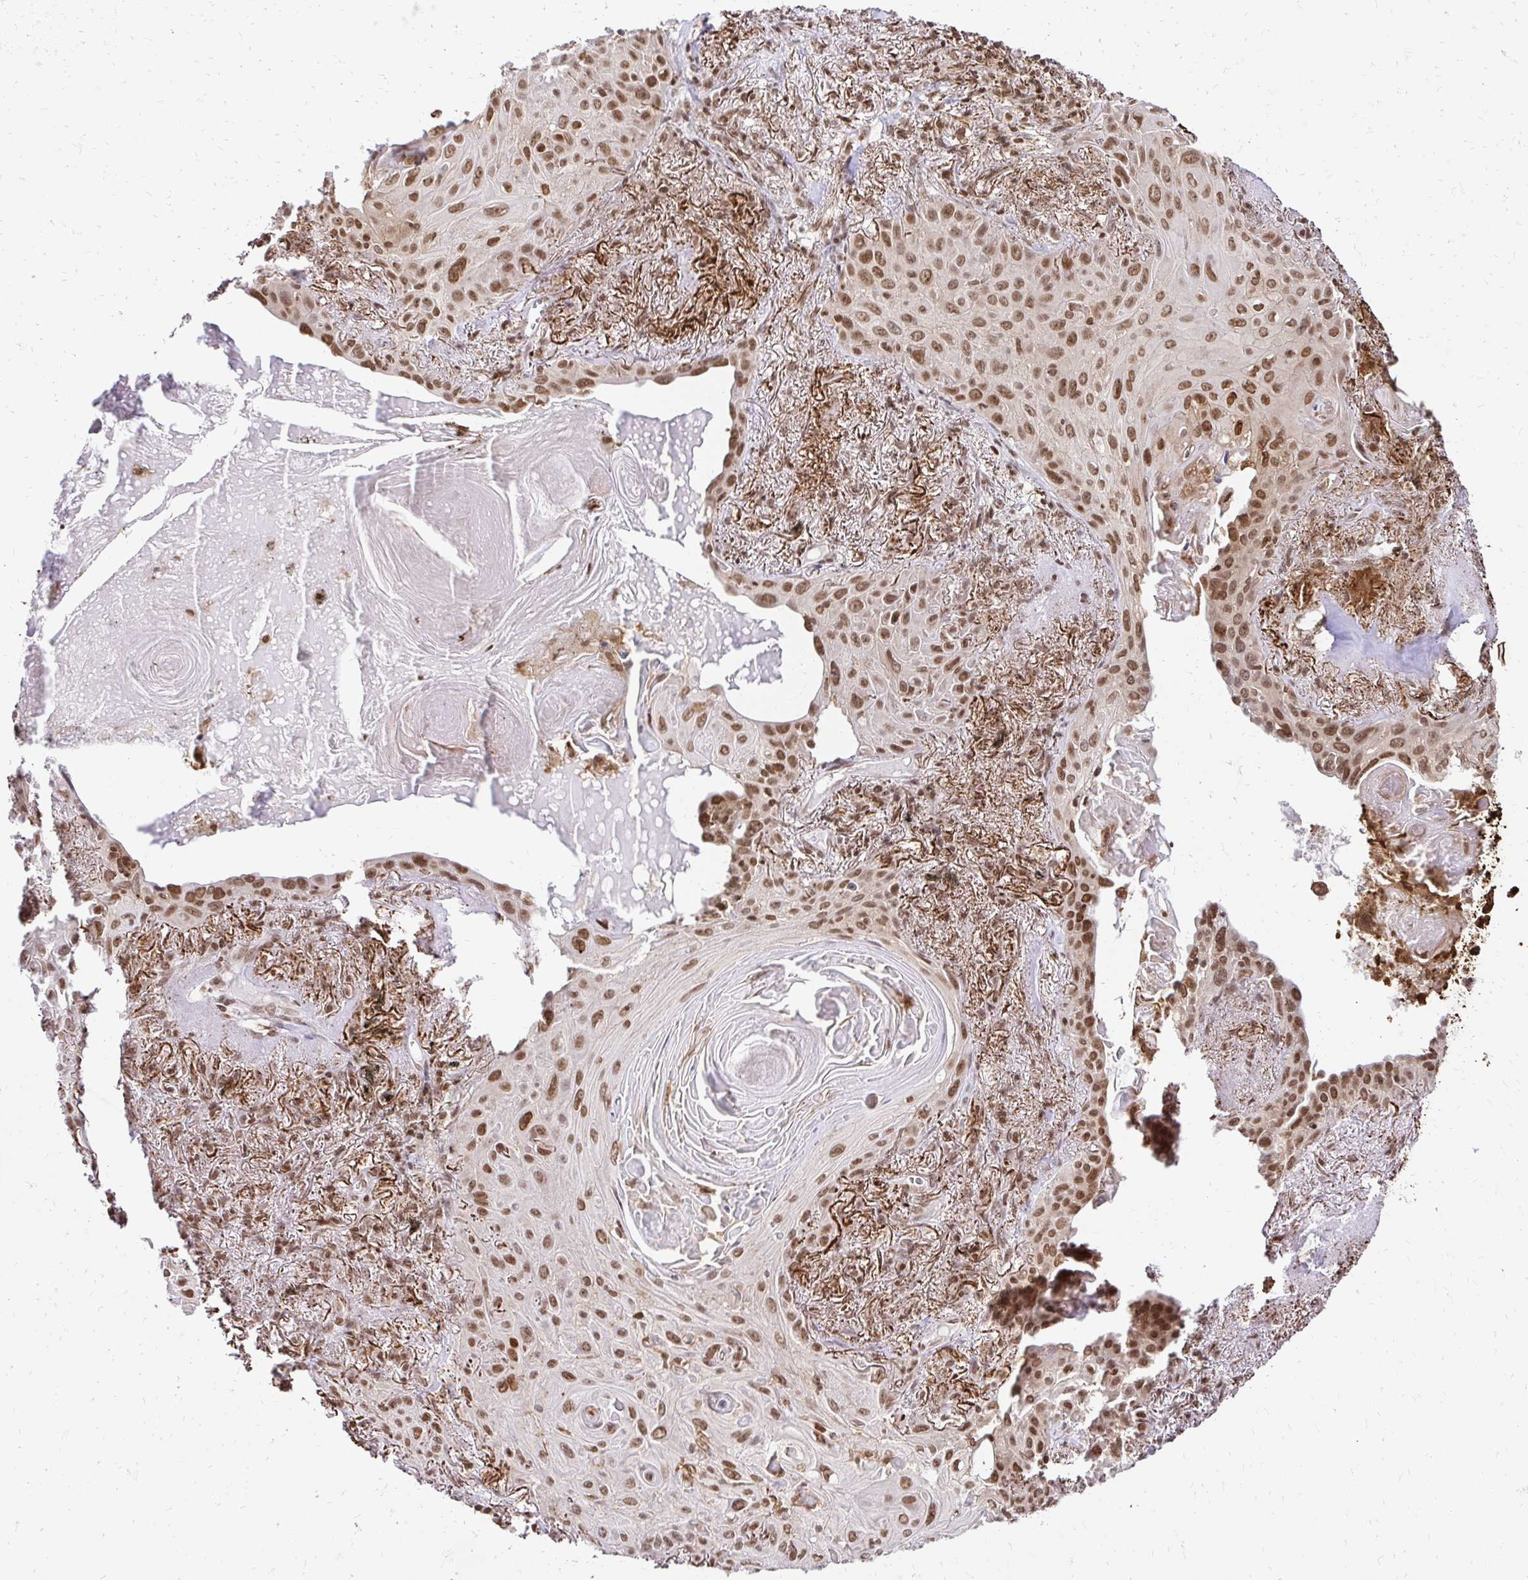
{"staining": {"intensity": "moderate", "quantity": ">75%", "location": "nuclear"}, "tissue": "lung cancer", "cell_type": "Tumor cells", "image_type": "cancer", "snomed": [{"axis": "morphology", "description": "Squamous cell carcinoma, NOS"}, {"axis": "topography", "description": "Lung"}], "caption": "Protein expression analysis of human squamous cell carcinoma (lung) reveals moderate nuclear staining in approximately >75% of tumor cells.", "gene": "GLYR1", "patient": {"sex": "male", "age": 79}}